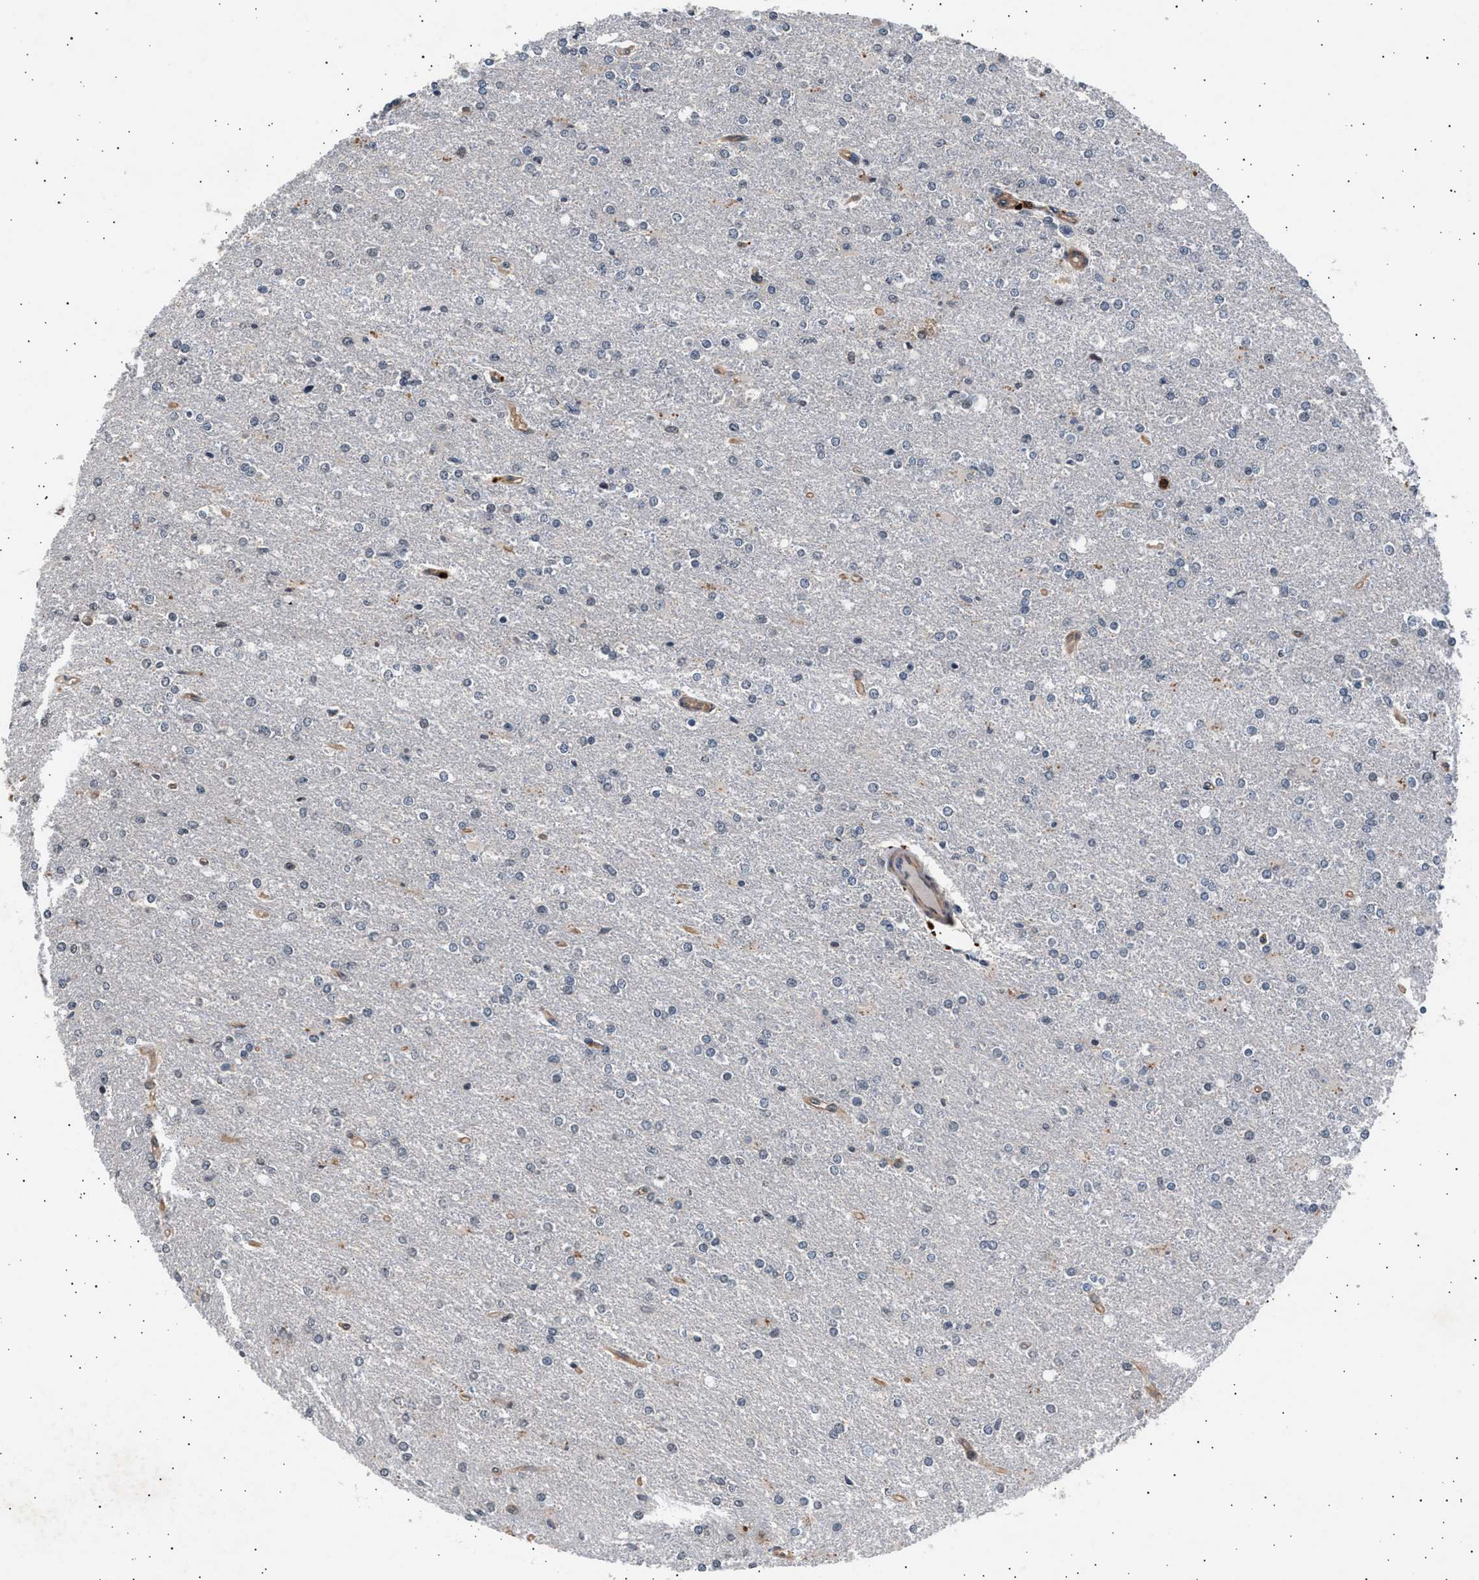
{"staining": {"intensity": "negative", "quantity": "none", "location": "none"}, "tissue": "glioma", "cell_type": "Tumor cells", "image_type": "cancer", "snomed": [{"axis": "morphology", "description": "Glioma, malignant, High grade"}, {"axis": "topography", "description": "Cerebral cortex"}], "caption": "This photomicrograph is of glioma stained with immunohistochemistry to label a protein in brown with the nuclei are counter-stained blue. There is no expression in tumor cells.", "gene": "GRAP2", "patient": {"sex": "male", "age": 76}}